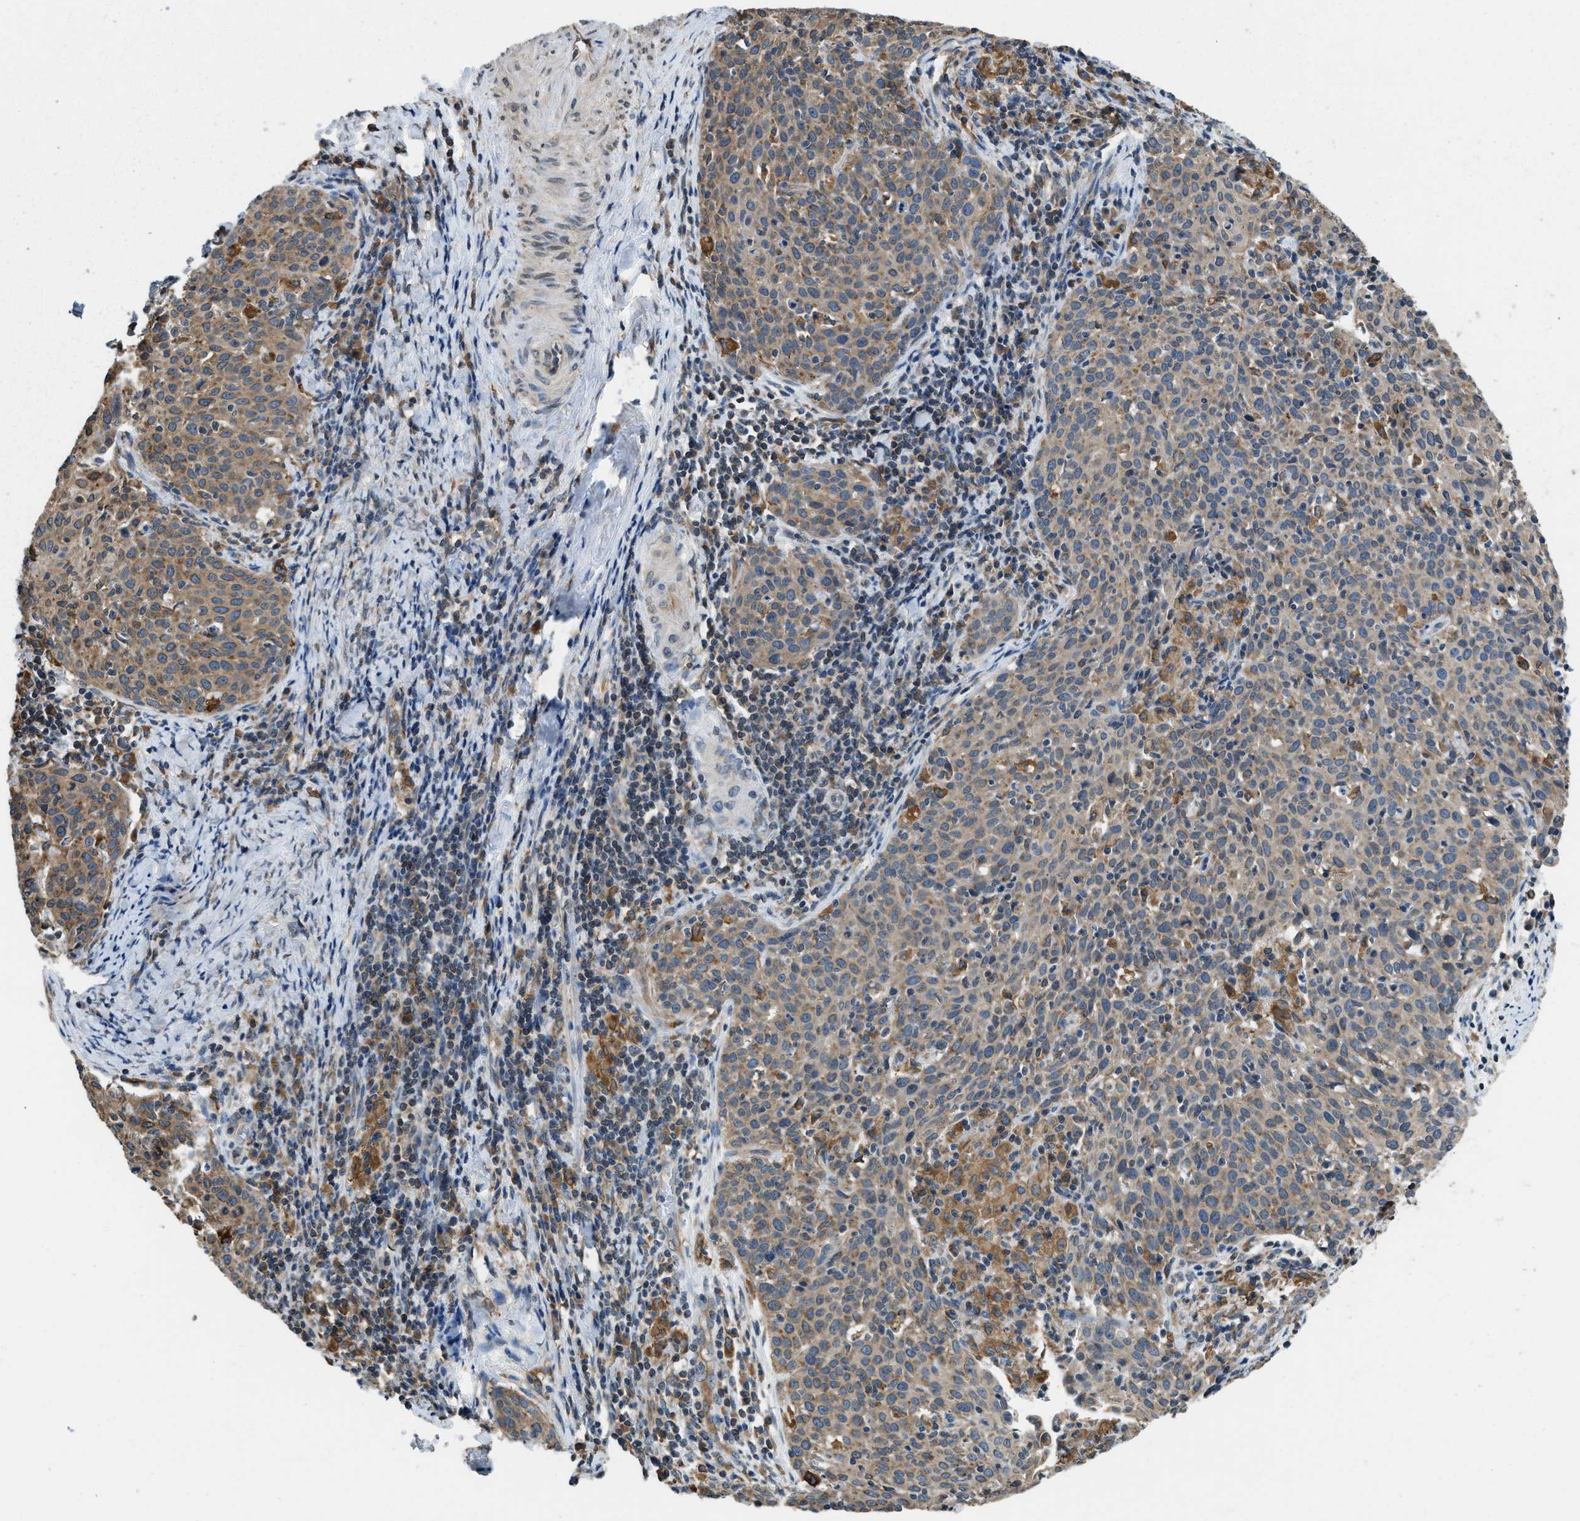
{"staining": {"intensity": "moderate", "quantity": ">75%", "location": "cytoplasmic/membranous"}, "tissue": "cervical cancer", "cell_type": "Tumor cells", "image_type": "cancer", "snomed": [{"axis": "morphology", "description": "Squamous cell carcinoma, NOS"}, {"axis": "topography", "description": "Cervix"}], "caption": "This image demonstrates immunohistochemistry staining of human cervical cancer (squamous cell carcinoma), with medium moderate cytoplasmic/membranous positivity in approximately >75% of tumor cells.", "gene": "BCAP31", "patient": {"sex": "female", "age": 38}}